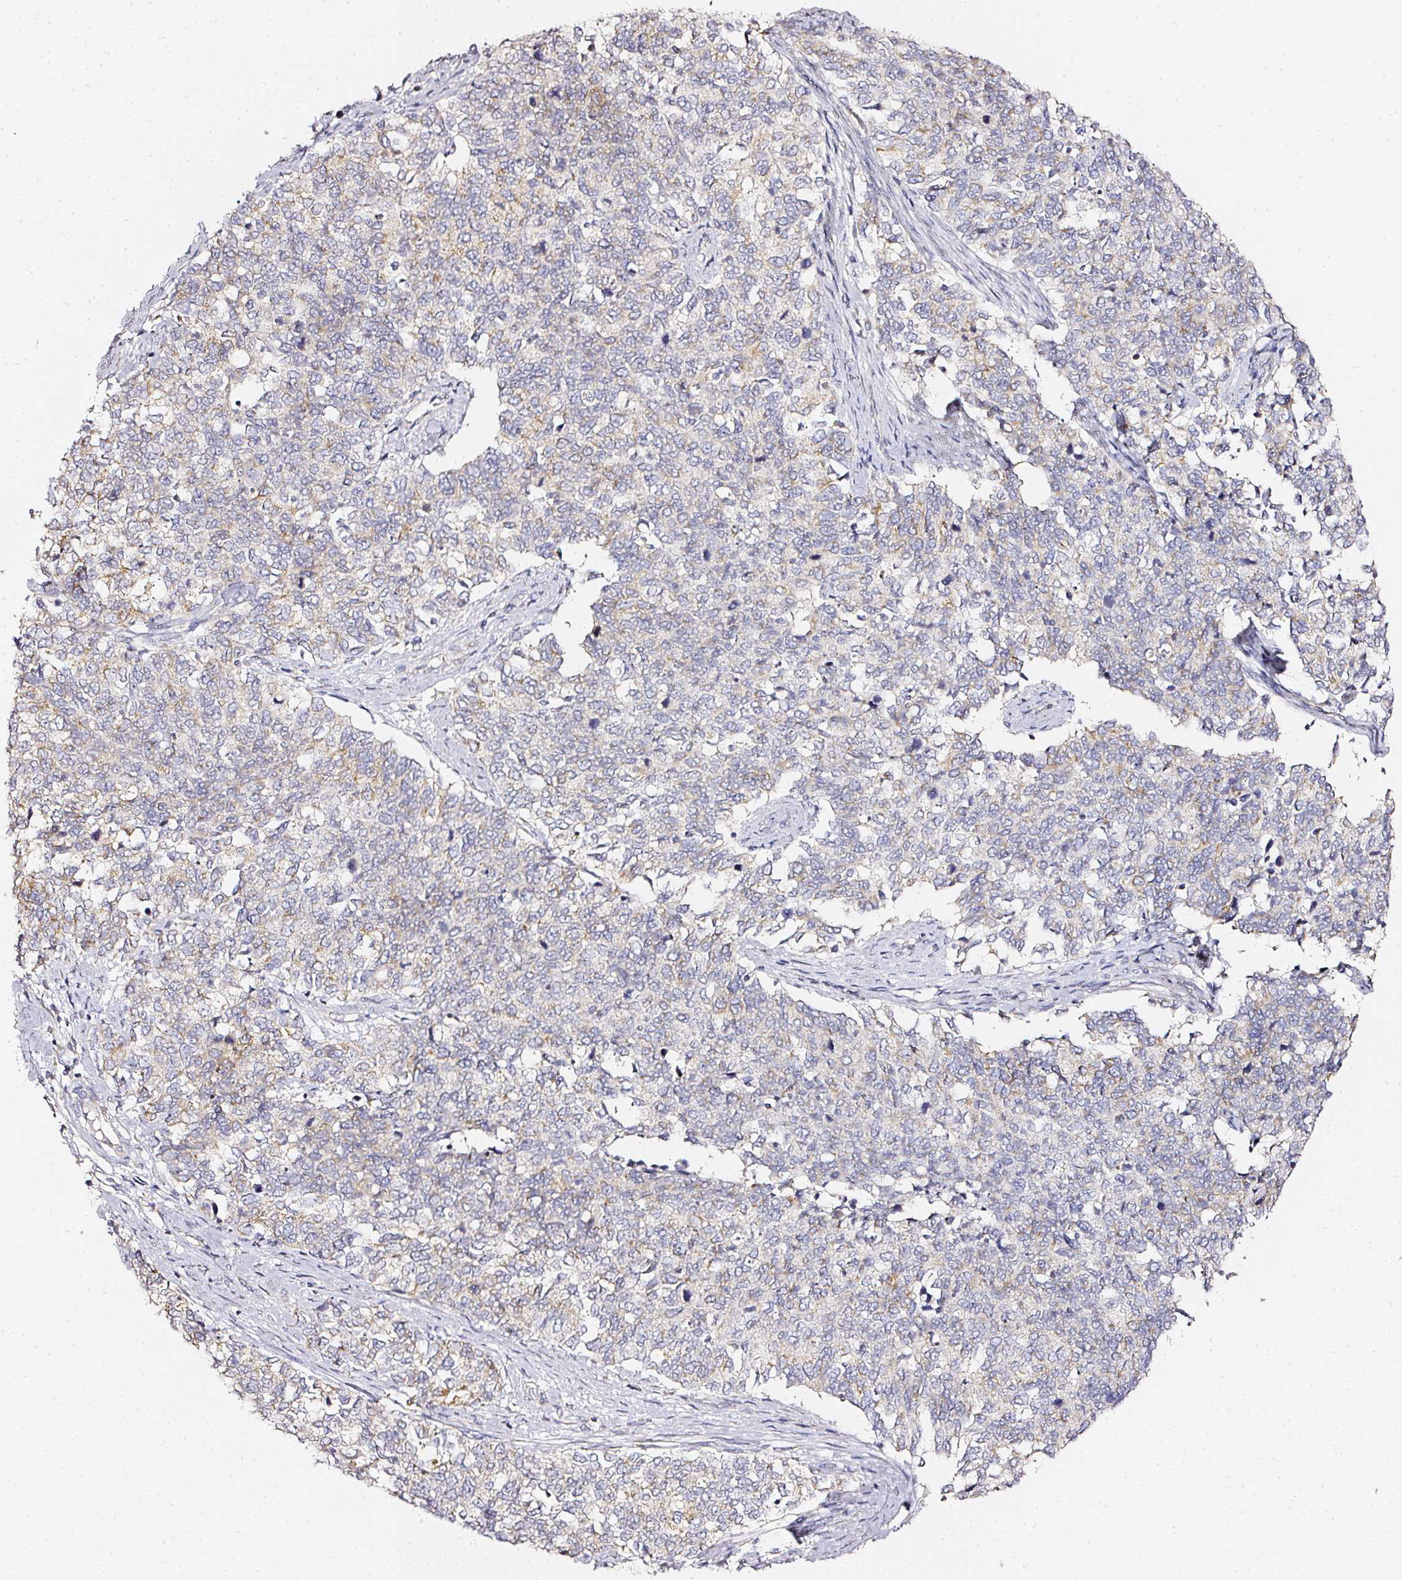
{"staining": {"intensity": "weak", "quantity": "25%-75%", "location": "cytoplasmic/membranous"}, "tissue": "cervical cancer", "cell_type": "Tumor cells", "image_type": "cancer", "snomed": [{"axis": "morphology", "description": "Squamous cell carcinoma, NOS"}, {"axis": "topography", "description": "Cervix"}], "caption": "High-magnification brightfield microscopy of cervical cancer stained with DAB (brown) and counterstained with hematoxylin (blue). tumor cells exhibit weak cytoplasmic/membranous expression is seen in about25%-75% of cells.", "gene": "NTRK1", "patient": {"sex": "female", "age": 63}}